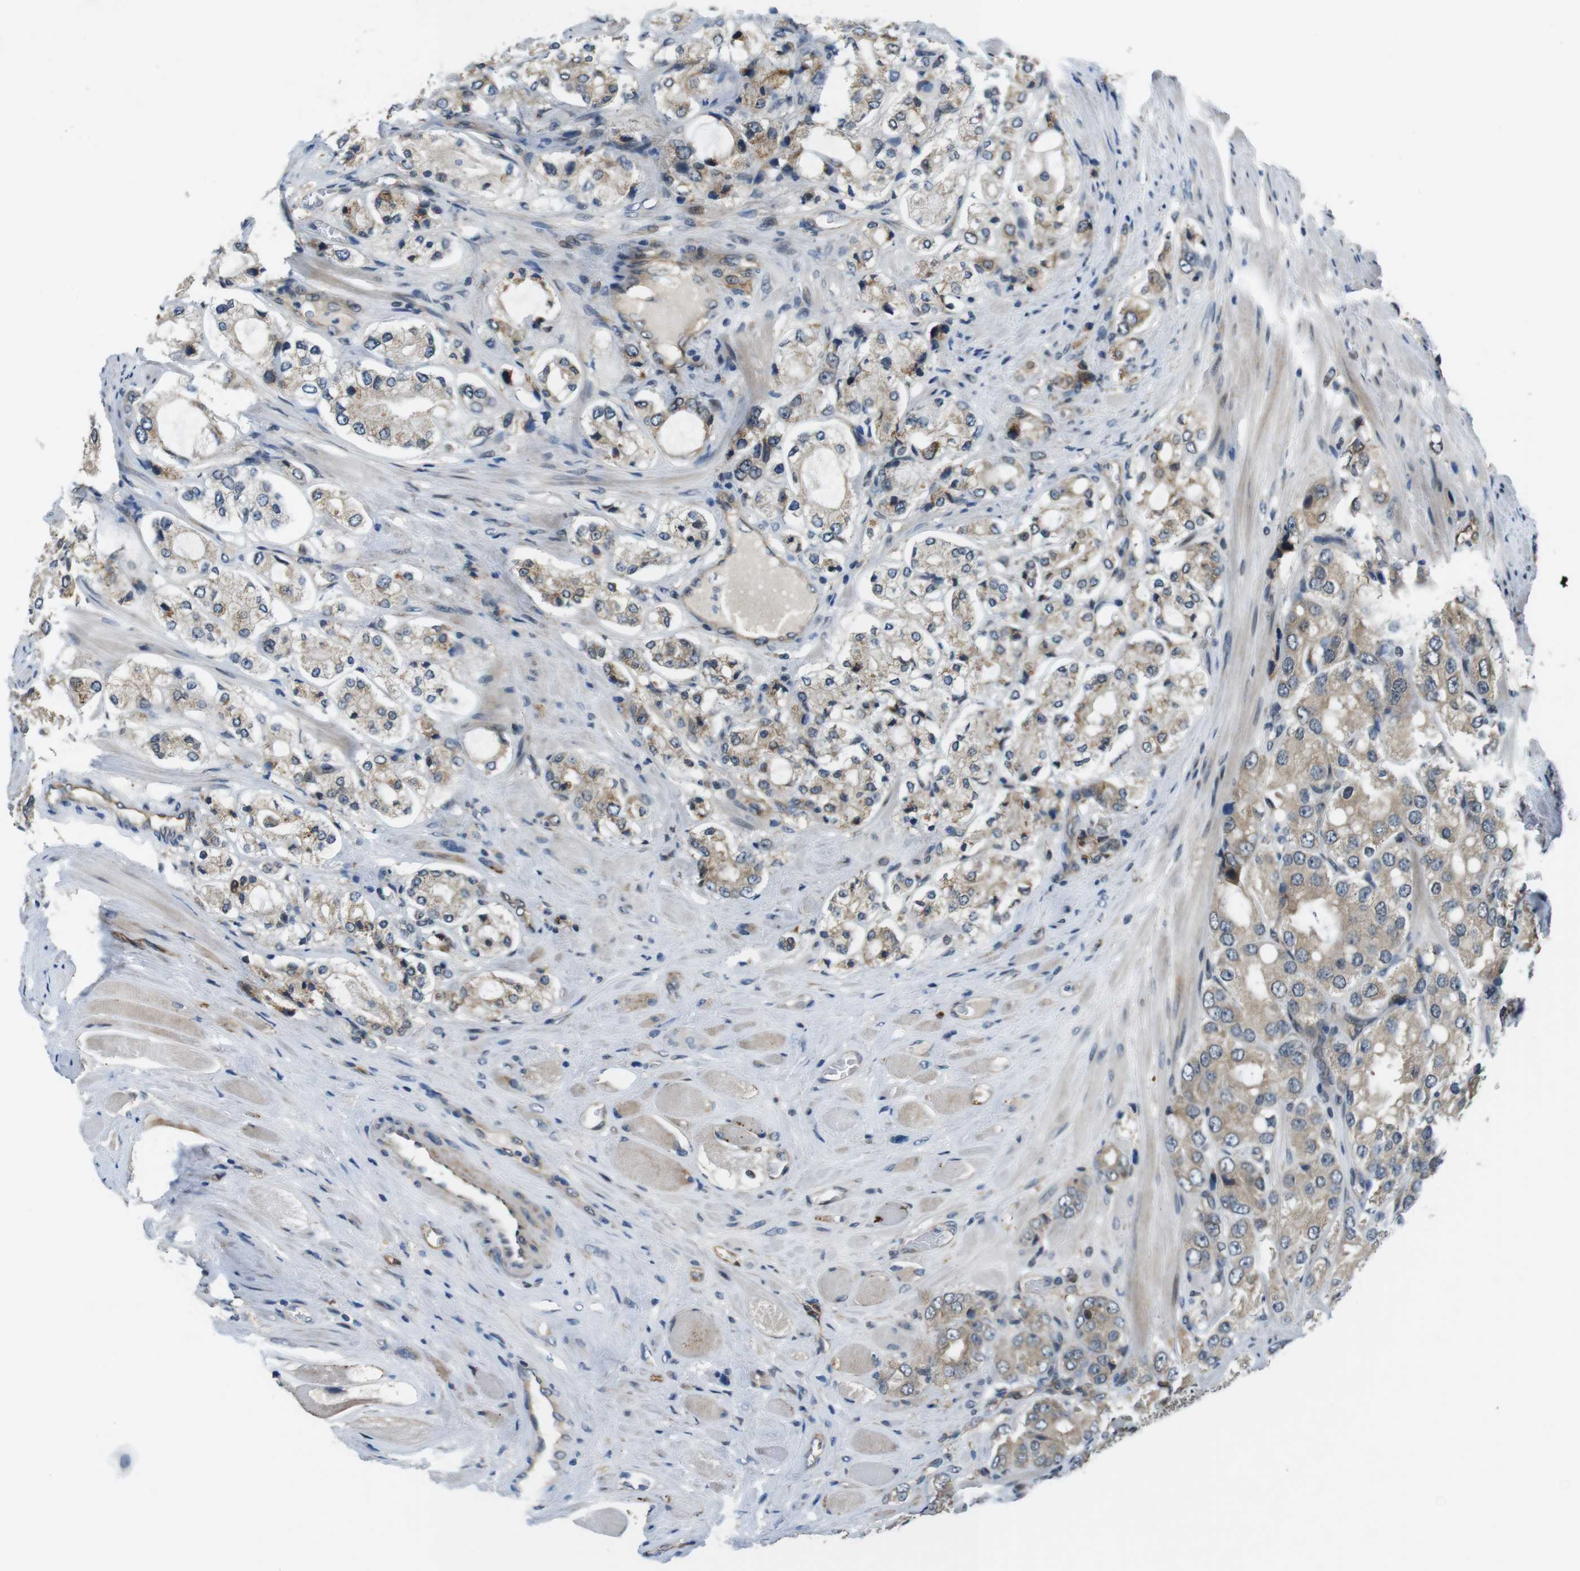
{"staining": {"intensity": "moderate", "quantity": ">75%", "location": "cytoplasmic/membranous"}, "tissue": "prostate cancer", "cell_type": "Tumor cells", "image_type": "cancer", "snomed": [{"axis": "morphology", "description": "Adenocarcinoma, High grade"}, {"axis": "topography", "description": "Prostate"}], "caption": "A photomicrograph of human prostate cancer stained for a protein exhibits moderate cytoplasmic/membranous brown staining in tumor cells.", "gene": "PALD1", "patient": {"sex": "male", "age": 65}}